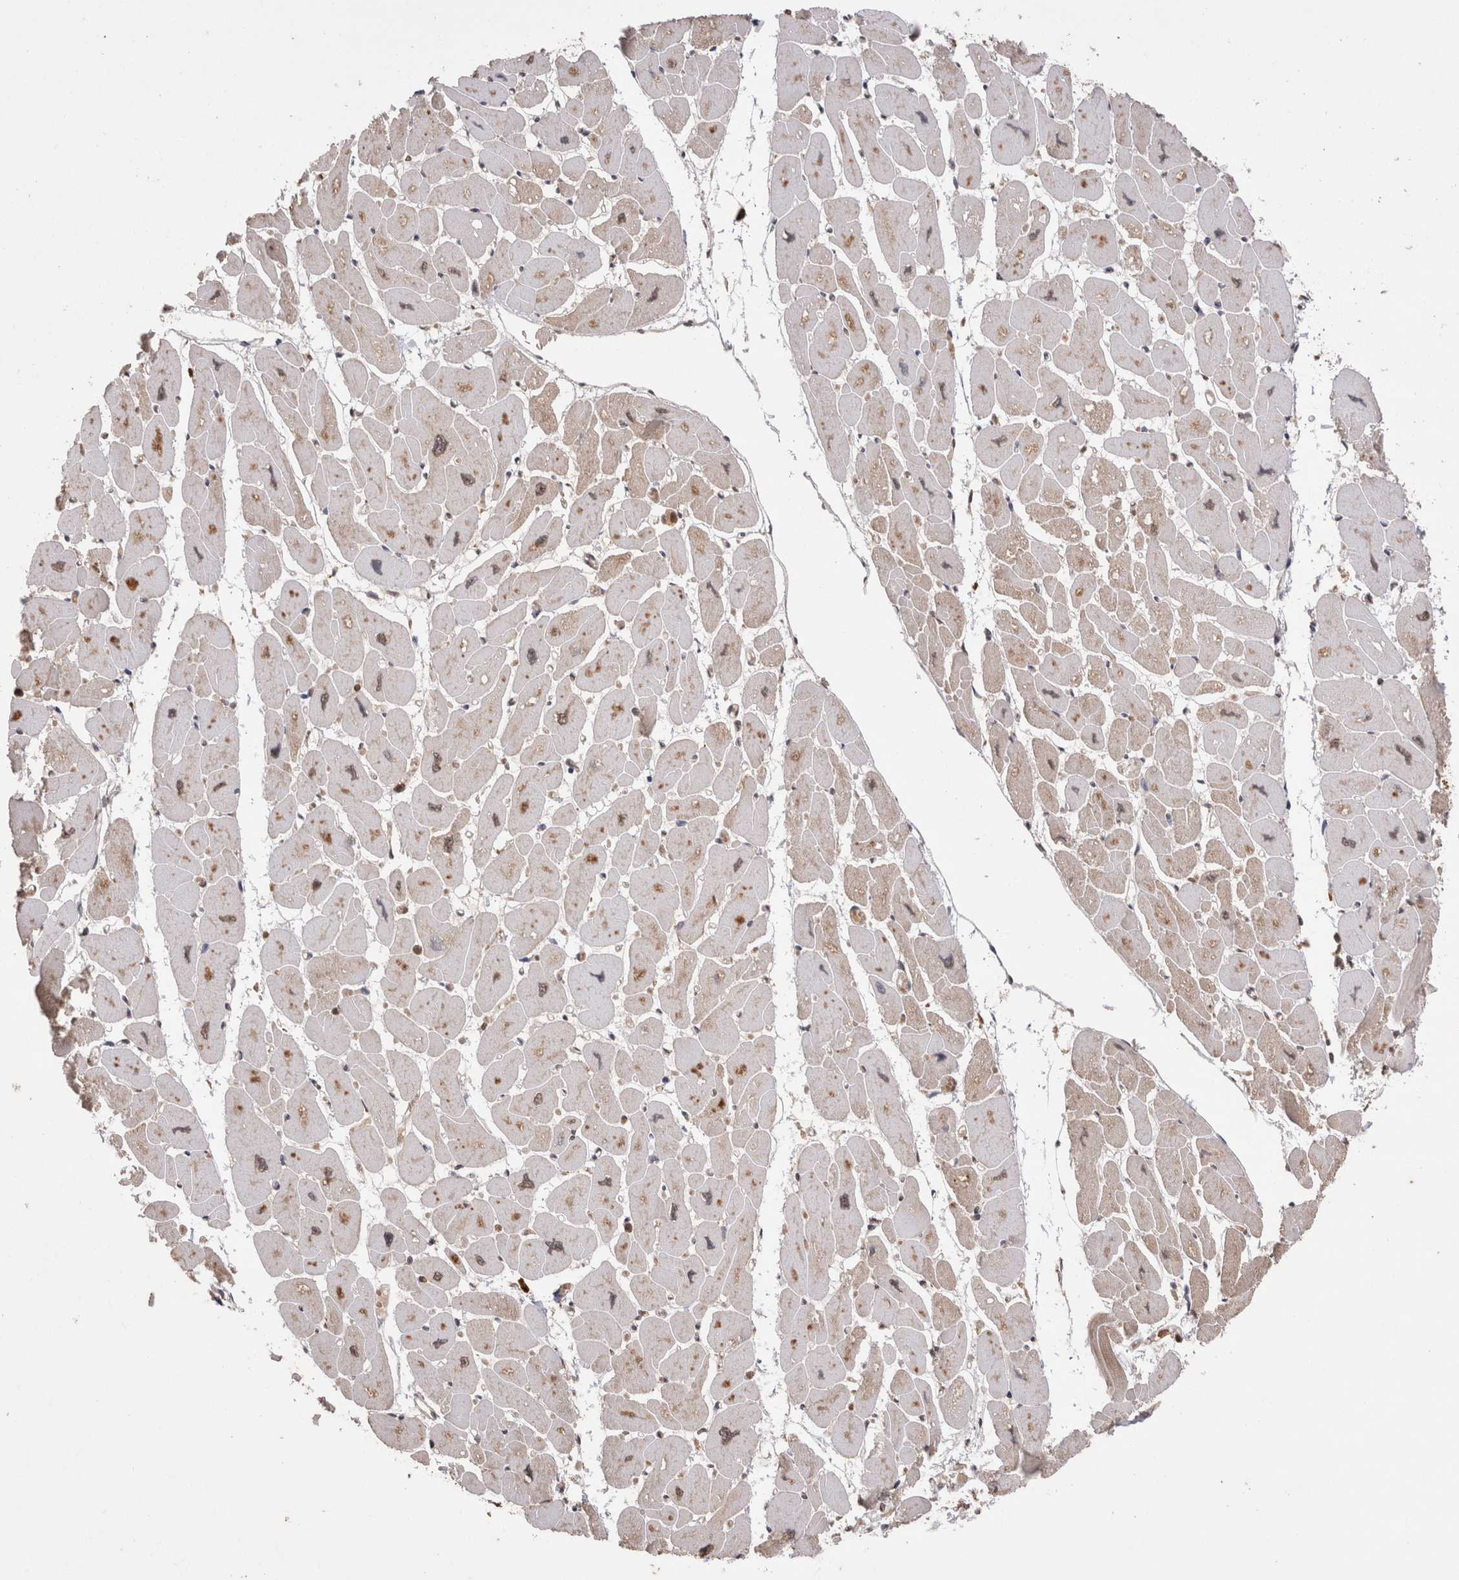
{"staining": {"intensity": "weak", "quantity": ">75%", "location": "cytoplasmic/membranous,nuclear"}, "tissue": "heart muscle", "cell_type": "Cardiomyocytes", "image_type": "normal", "snomed": [{"axis": "morphology", "description": "Normal tissue, NOS"}, {"axis": "topography", "description": "Heart"}], "caption": "An image showing weak cytoplasmic/membranous,nuclear expression in about >75% of cardiomyocytes in benign heart muscle, as visualized by brown immunohistochemical staining.", "gene": "GRK5", "patient": {"sex": "female", "age": 54}}